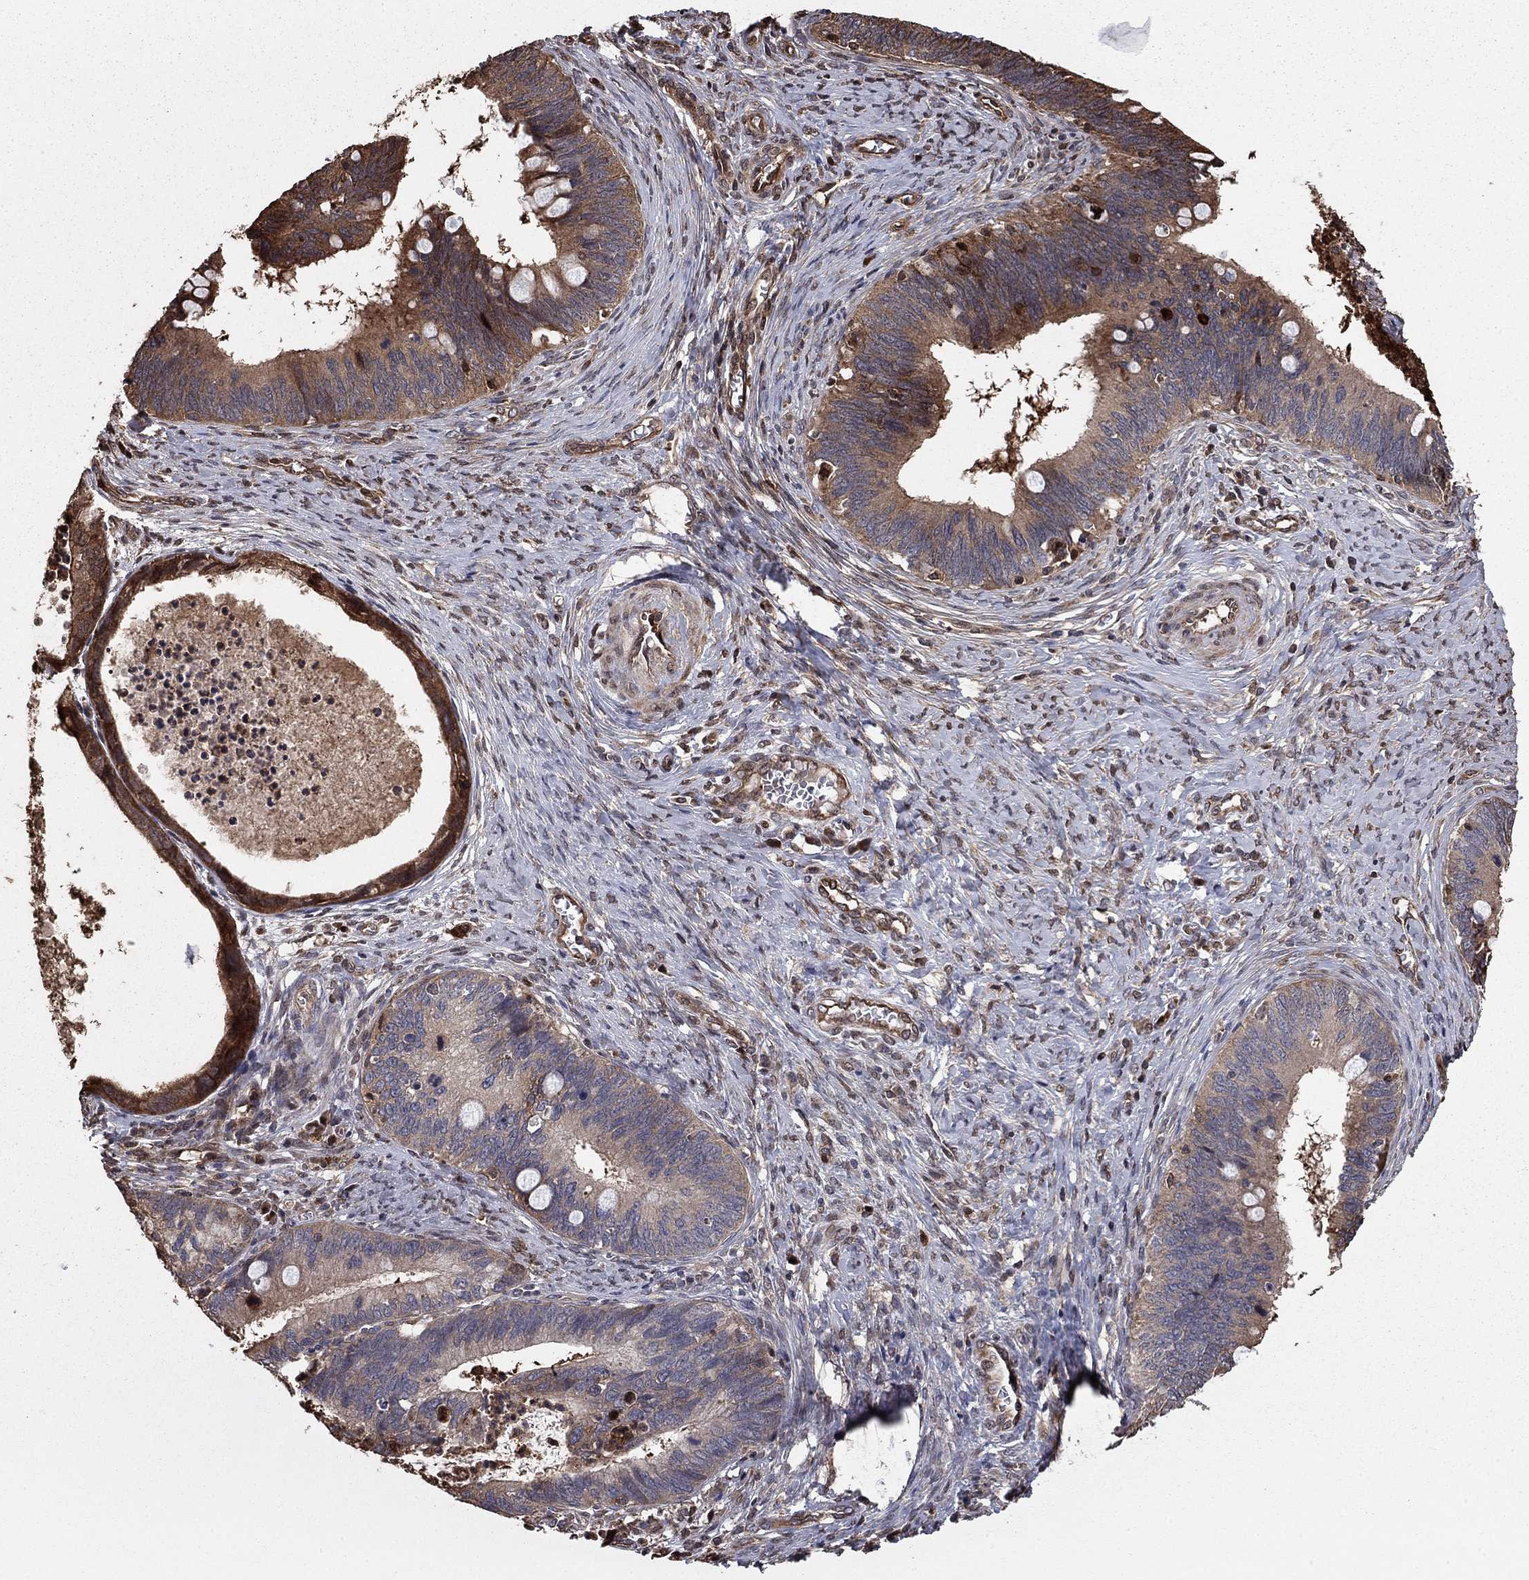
{"staining": {"intensity": "moderate", "quantity": "<25%", "location": "cytoplasmic/membranous"}, "tissue": "cervical cancer", "cell_type": "Tumor cells", "image_type": "cancer", "snomed": [{"axis": "morphology", "description": "Adenocarcinoma, NOS"}, {"axis": "topography", "description": "Cervix"}], "caption": "A photomicrograph of human cervical cancer stained for a protein demonstrates moderate cytoplasmic/membranous brown staining in tumor cells.", "gene": "GYG1", "patient": {"sex": "female", "age": 42}}